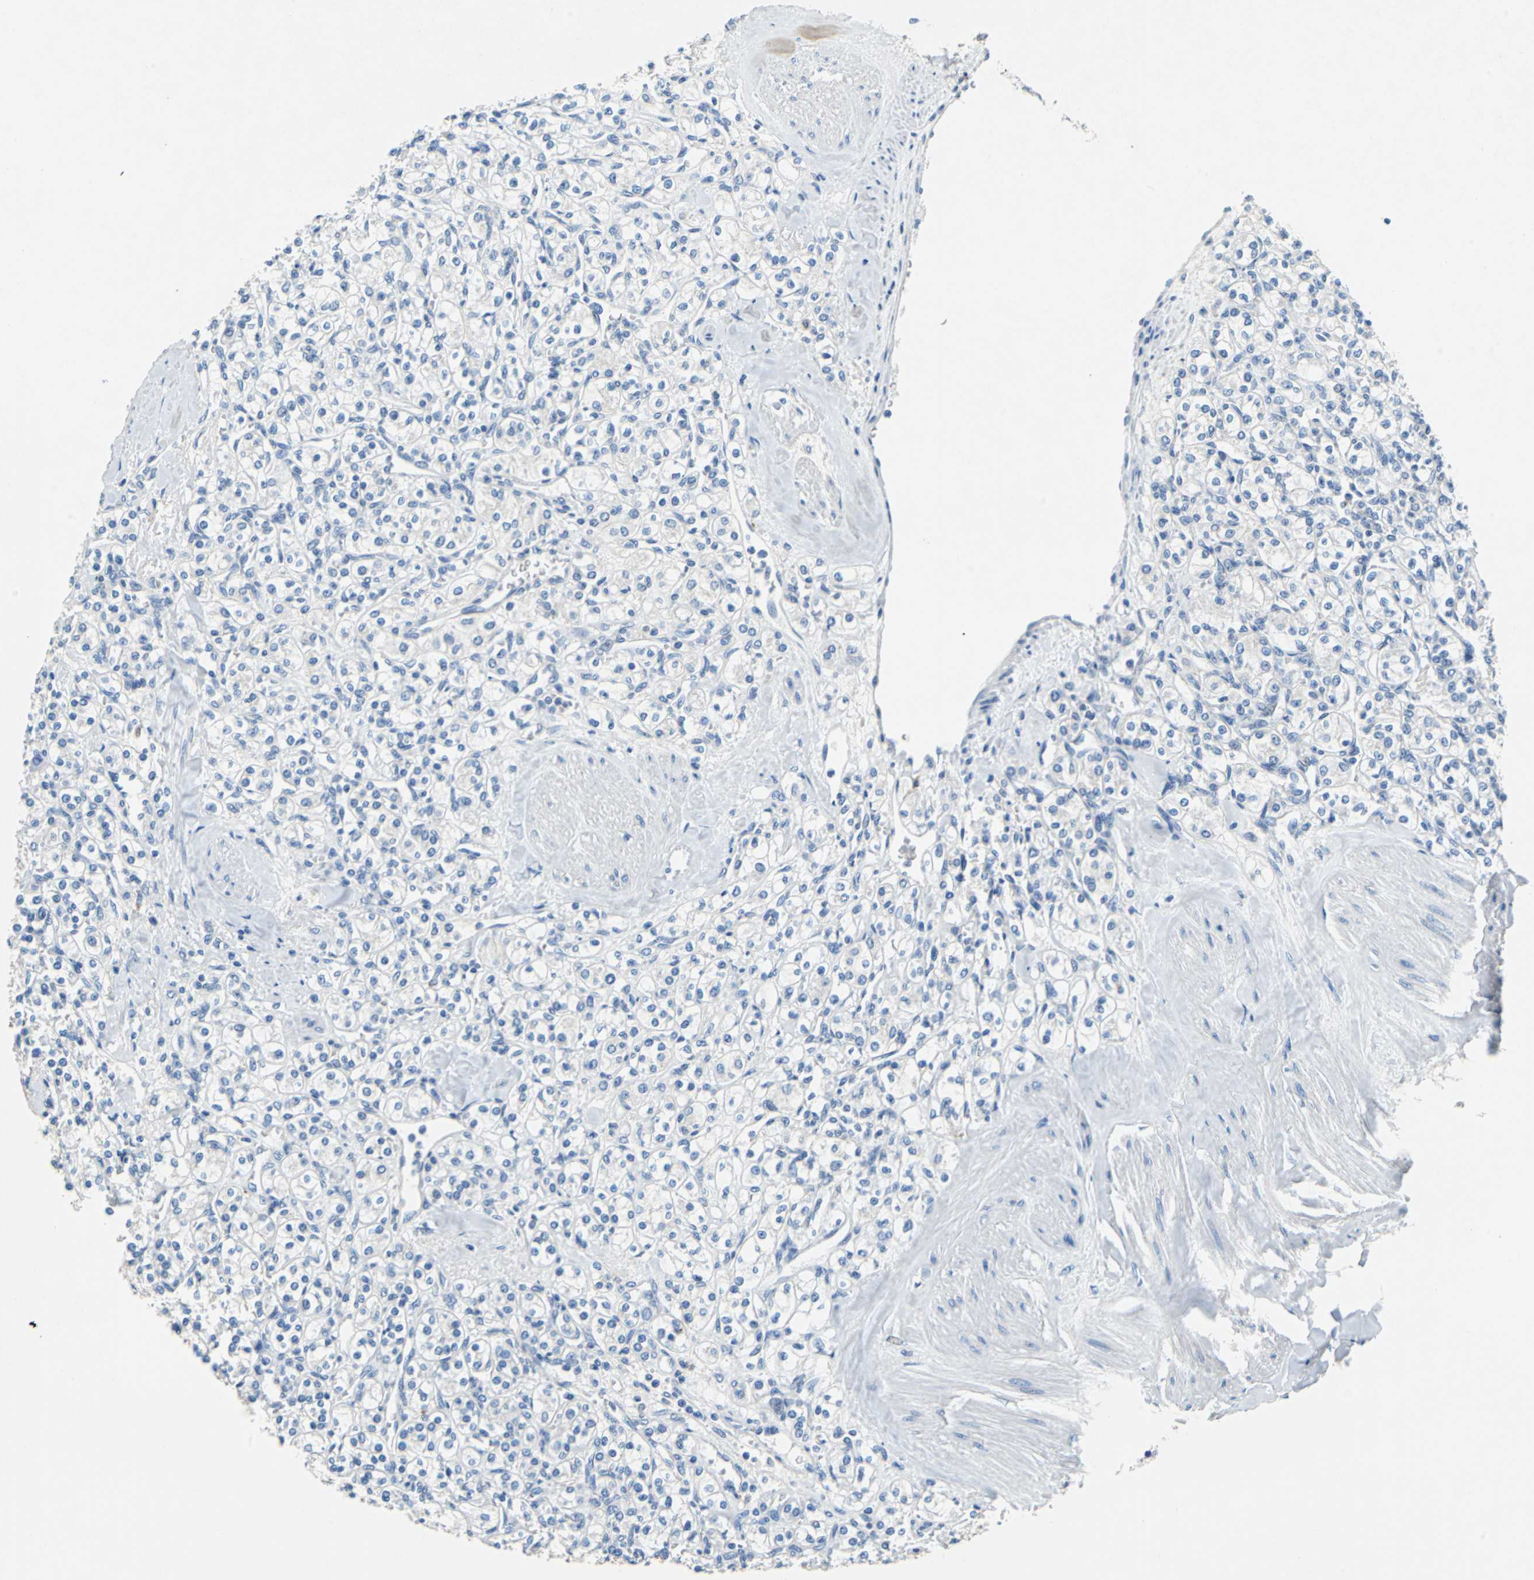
{"staining": {"intensity": "negative", "quantity": "none", "location": "none"}, "tissue": "renal cancer", "cell_type": "Tumor cells", "image_type": "cancer", "snomed": [{"axis": "morphology", "description": "Adenocarcinoma, NOS"}, {"axis": "topography", "description": "Kidney"}], "caption": "Renal cancer was stained to show a protein in brown. There is no significant positivity in tumor cells.", "gene": "TEX264", "patient": {"sex": "male", "age": 77}}